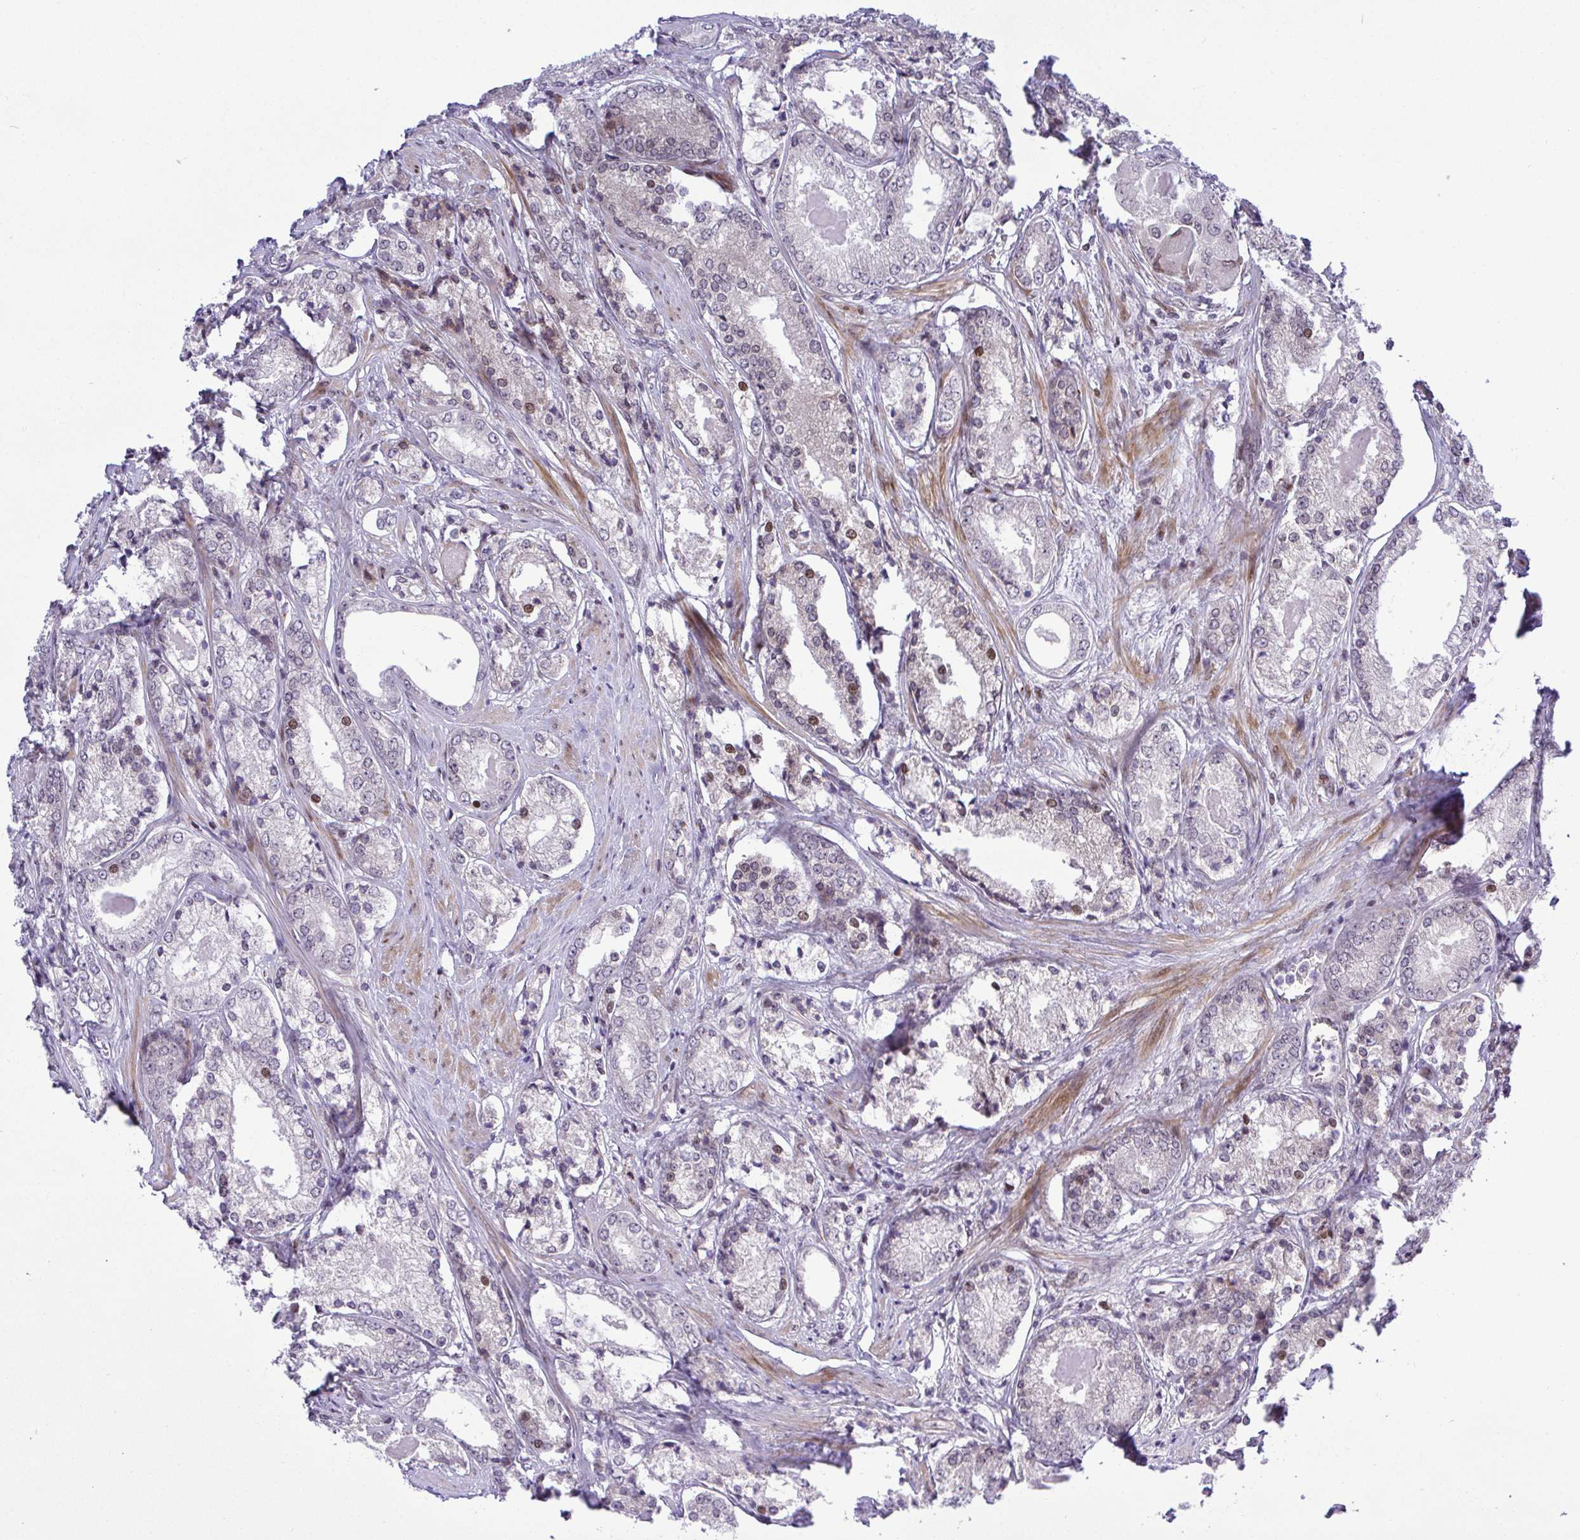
{"staining": {"intensity": "weak", "quantity": "<25%", "location": "nuclear"}, "tissue": "prostate cancer", "cell_type": "Tumor cells", "image_type": "cancer", "snomed": [{"axis": "morphology", "description": "Adenocarcinoma, NOS"}, {"axis": "morphology", "description": "Adenocarcinoma, Low grade"}, {"axis": "topography", "description": "Prostate"}], "caption": "Immunohistochemistry of human prostate adenocarcinoma (low-grade) displays no staining in tumor cells. (DAB (3,3'-diaminobenzidine) immunohistochemistry visualized using brightfield microscopy, high magnification).", "gene": "CASTOR2", "patient": {"sex": "male", "age": 68}}